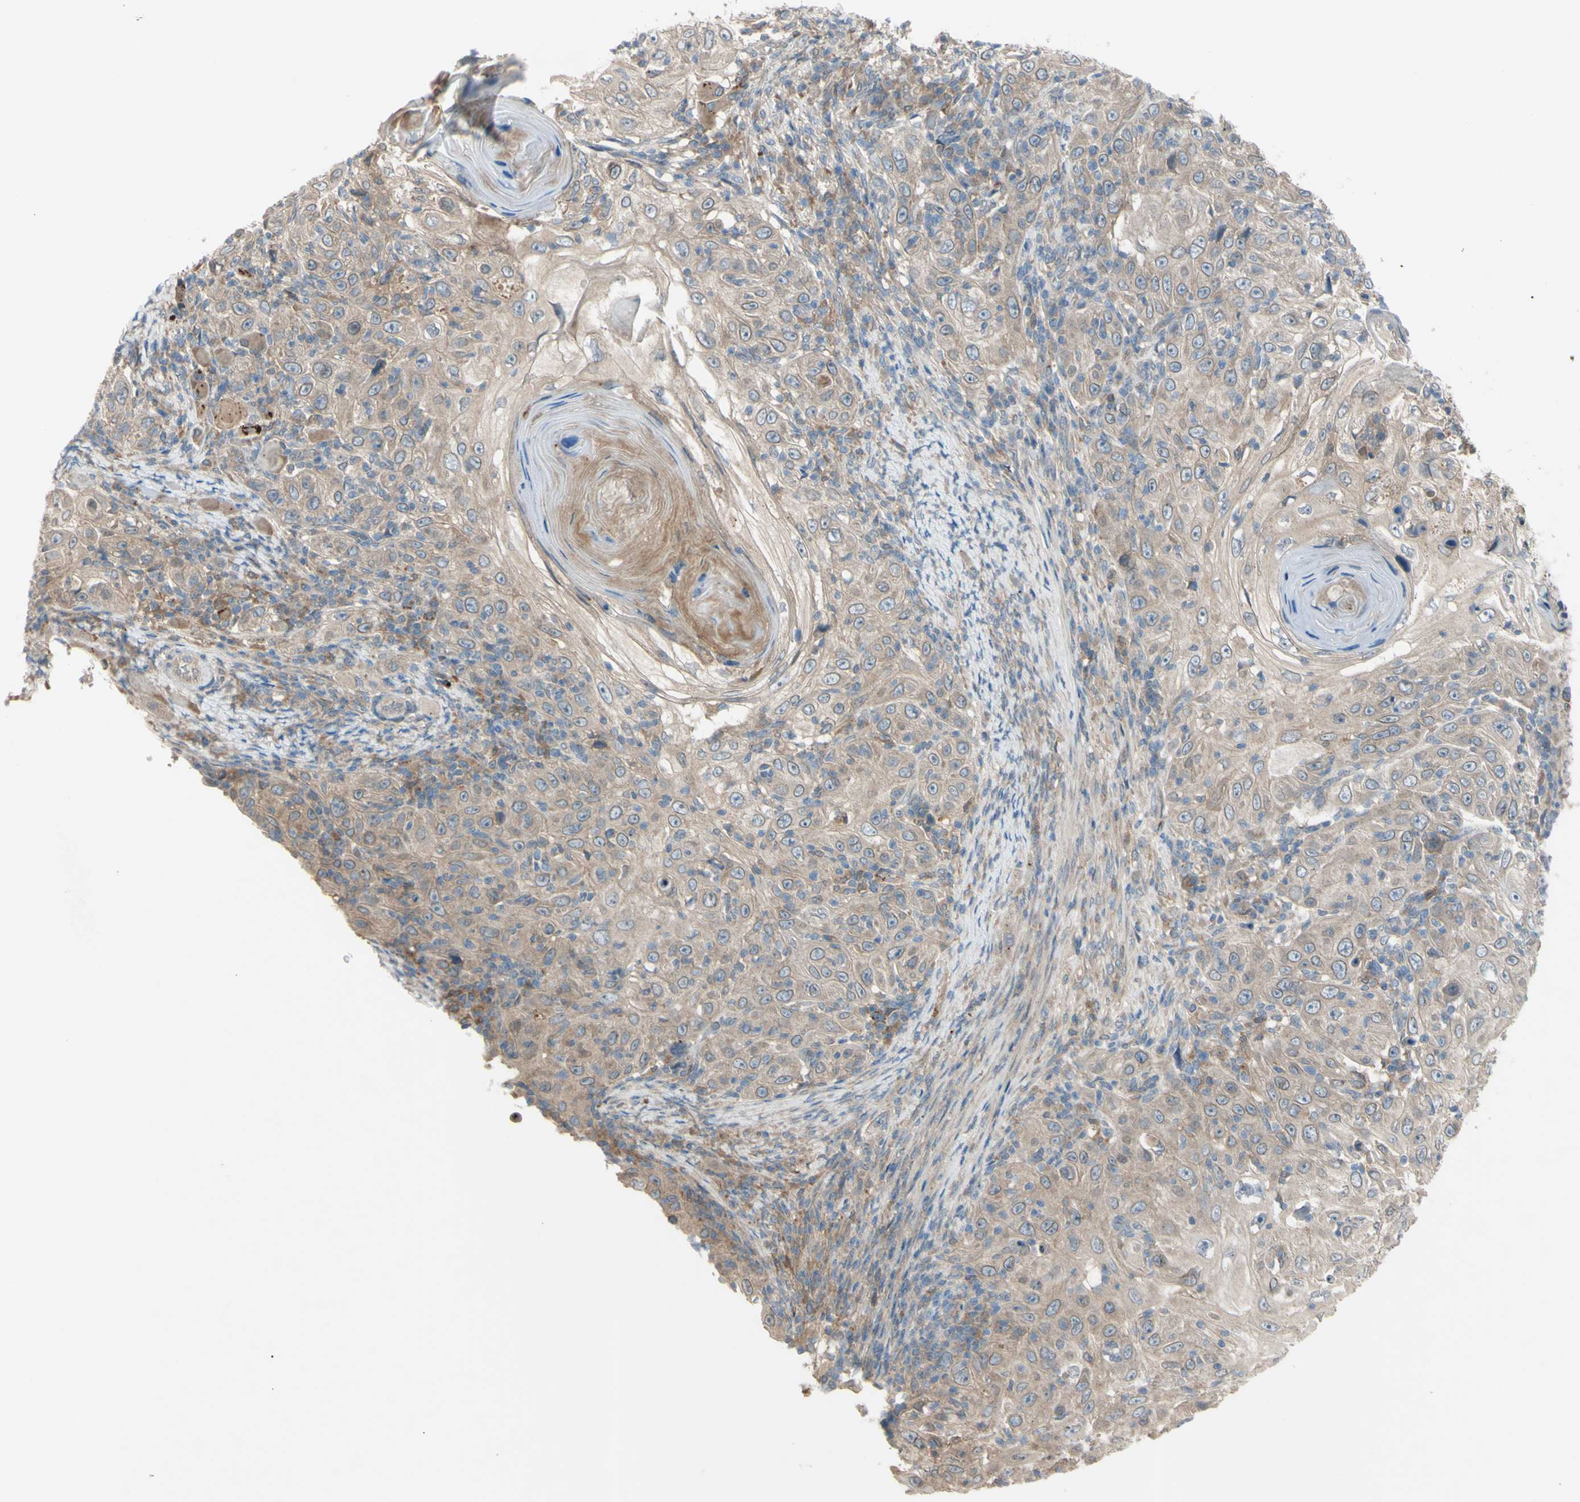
{"staining": {"intensity": "weak", "quantity": ">75%", "location": "cytoplasmic/membranous"}, "tissue": "skin cancer", "cell_type": "Tumor cells", "image_type": "cancer", "snomed": [{"axis": "morphology", "description": "Squamous cell carcinoma, NOS"}, {"axis": "topography", "description": "Skin"}], "caption": "A brown stain highlights weak cytoplasmic/membranous expression of a protein in squamous cell carcinoma (skin) tumor cells.", "gene": "AFP", "patient": {"sex": "female", "age": 88}}